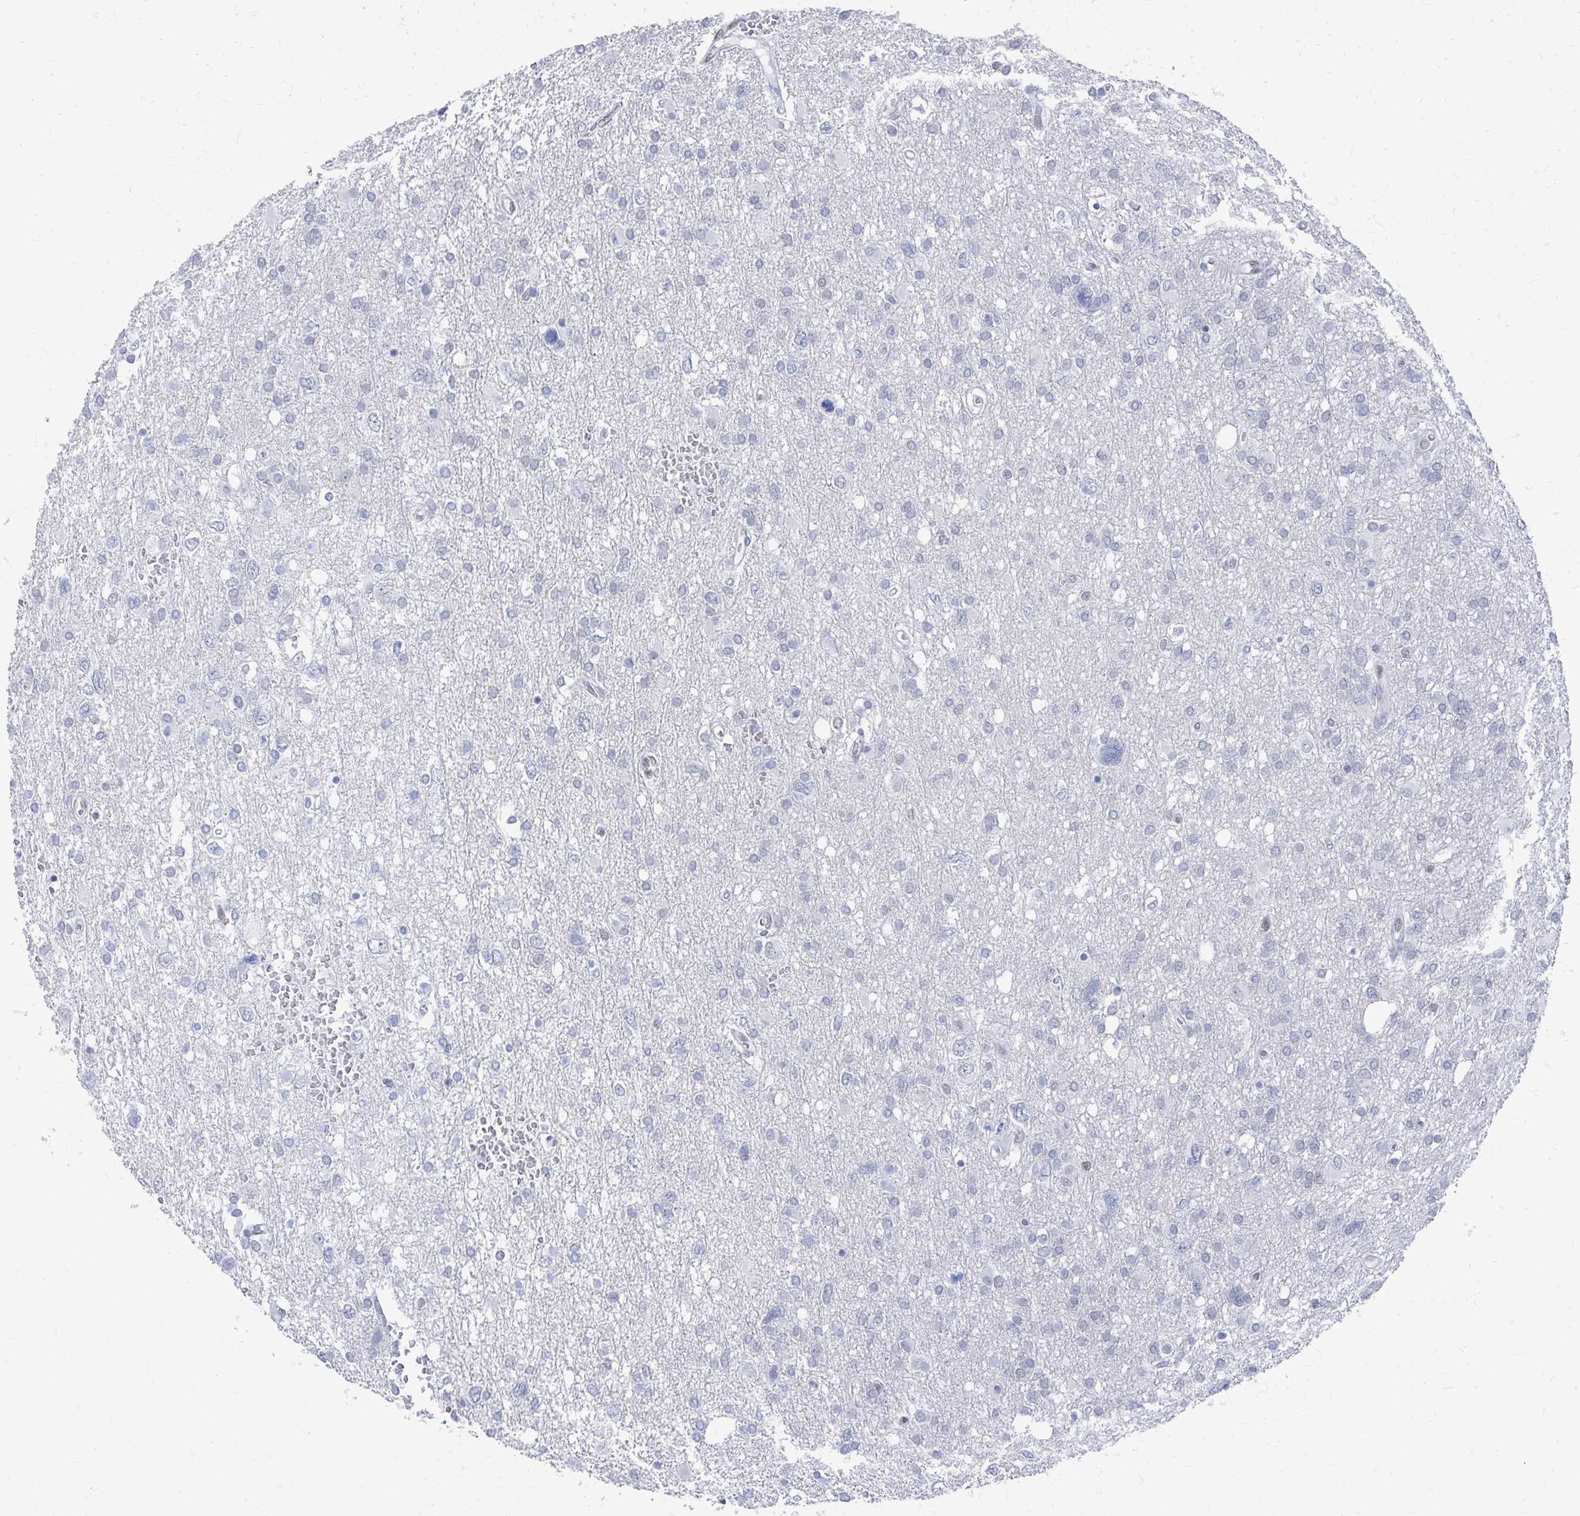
{"staining": {"intensity": "negative", "quantity": "none", "location": "none"}, "tissue": "glioma", "cell_type": "Tumor cells", "image_type": "cancer", "snomed": [{"axis": "morphology", "description": "Glioma, malignant, High grade"}, {"axis": "topography", "description": "Brain"}], "caption": "This photomicrograph is of glioma stained with immunohistochemistry to label a protein in brown with the nuclei are counter-stained blue. There is no positivity in tumor cells.", "gene": "CDIN1", "patient": {"sex": "male", "age": 61}}